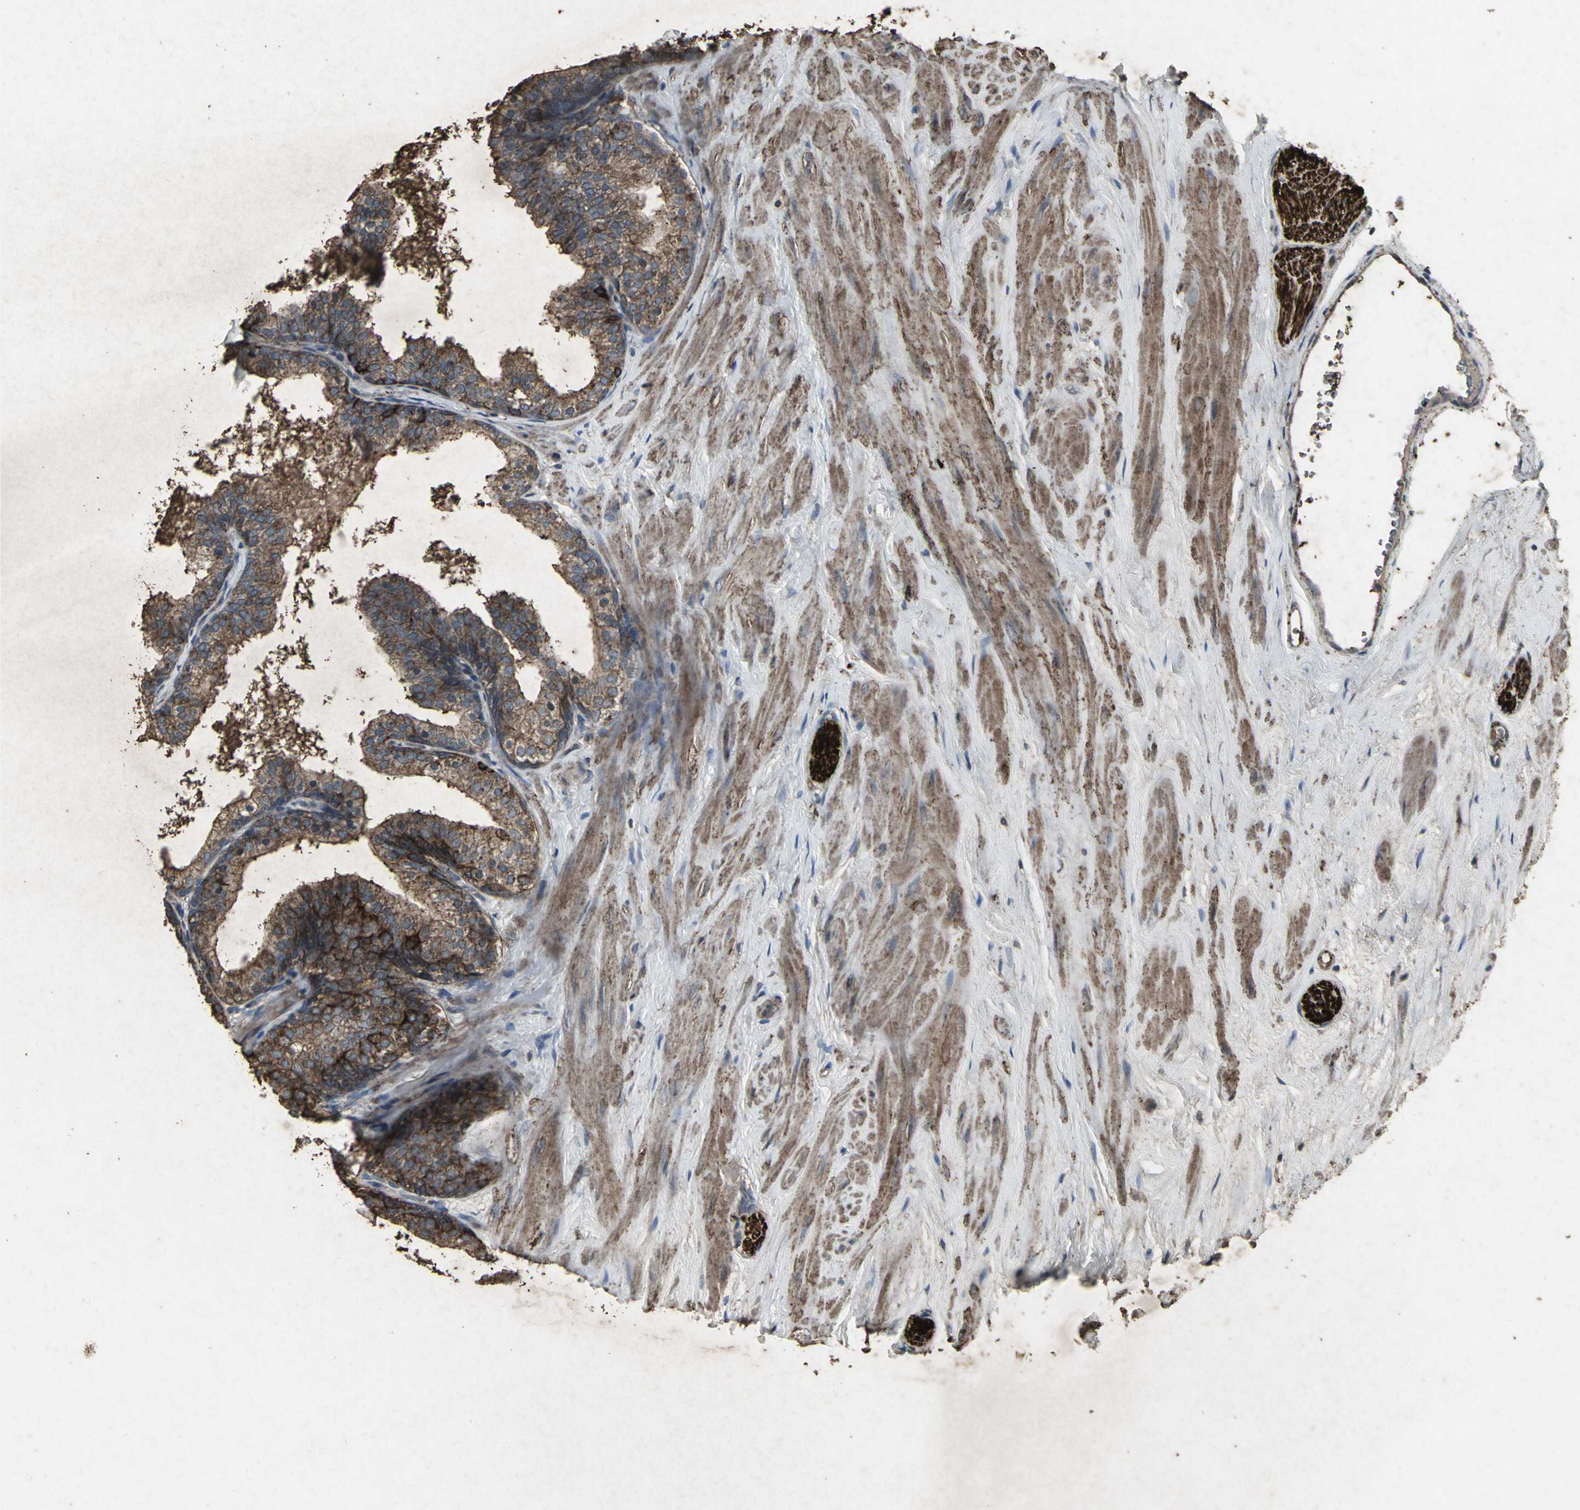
{"staining": {"intensity": "strong", "quantity": "25%-75%", "location": "cytoplasmic/membranous"}, "tissue": "prostate", "cell_type": "Glandular cells", "image_type": "normal", "snomed": [{"axis": "morphology", "description": "Normal tissue, NOS"}, {"axis": "topography", "description": "Prostate"}], "caption": "A histopathology image of human prostate stained for a protein displays strong cytoplasmic/membranous brown staining in glandular cells. (DAB = brown stain, brightfield microscopy at high magnification).", "gene": "CCR9", "patient": {"sex": "male", "age": 60}}